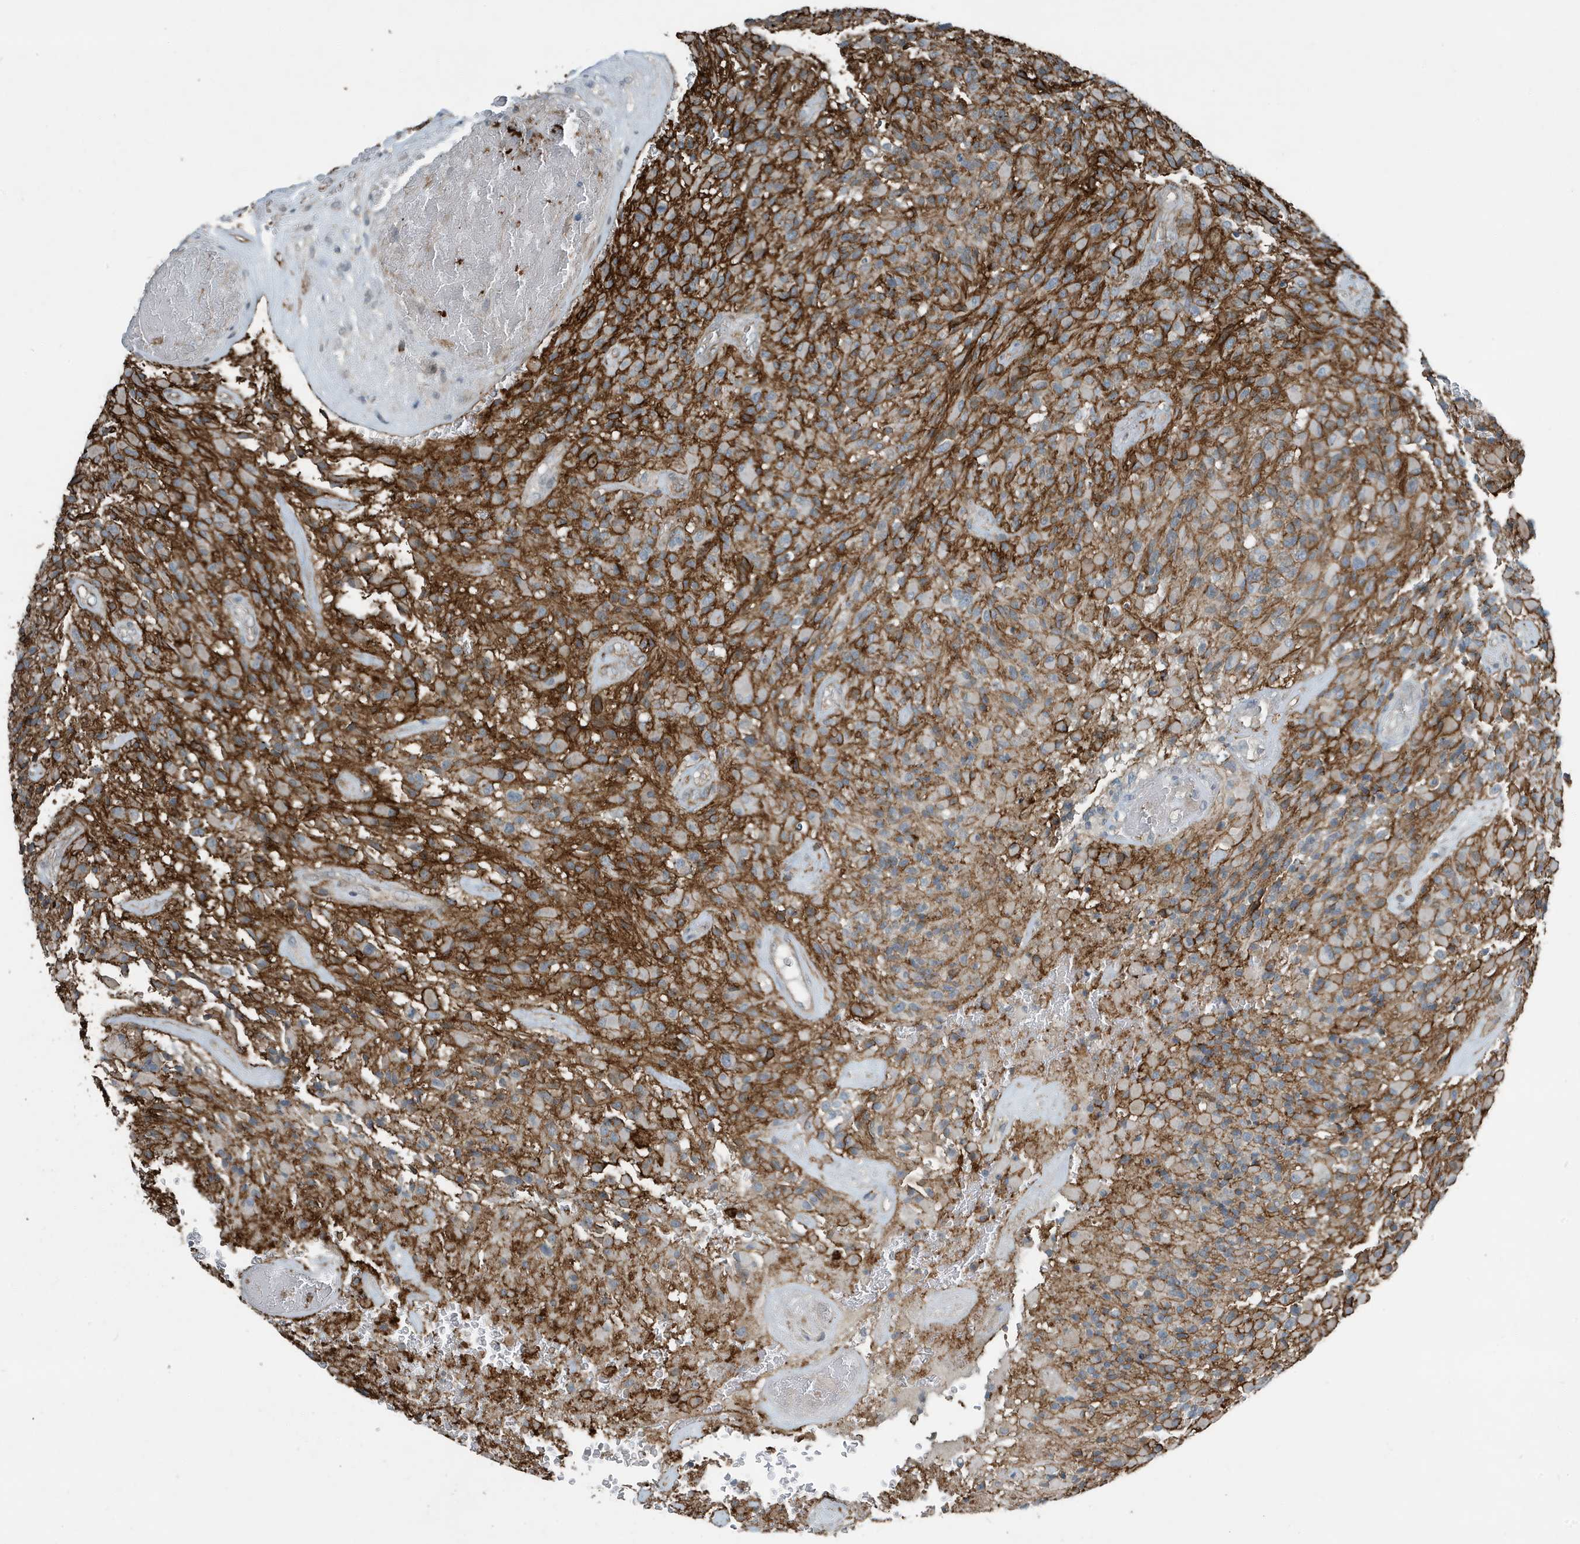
{"staining": {"intensity": "negative", "quantity": "none", "location": "none"}, "tissue": "glioma", "cell_type": "Tumor cells", "image_type": "cancer", "snomed": [{"axis": "morphology", "description": "Glioma, malignant, High grade"}, {"axis": "topography", "description": "Brain"}], "caption": "Micrograph shows no significant protein staining in tumor cells of high-grade glioma (malignant).", "gene": "DAPP1", "patient": {"sex": "male", "age": 71}}